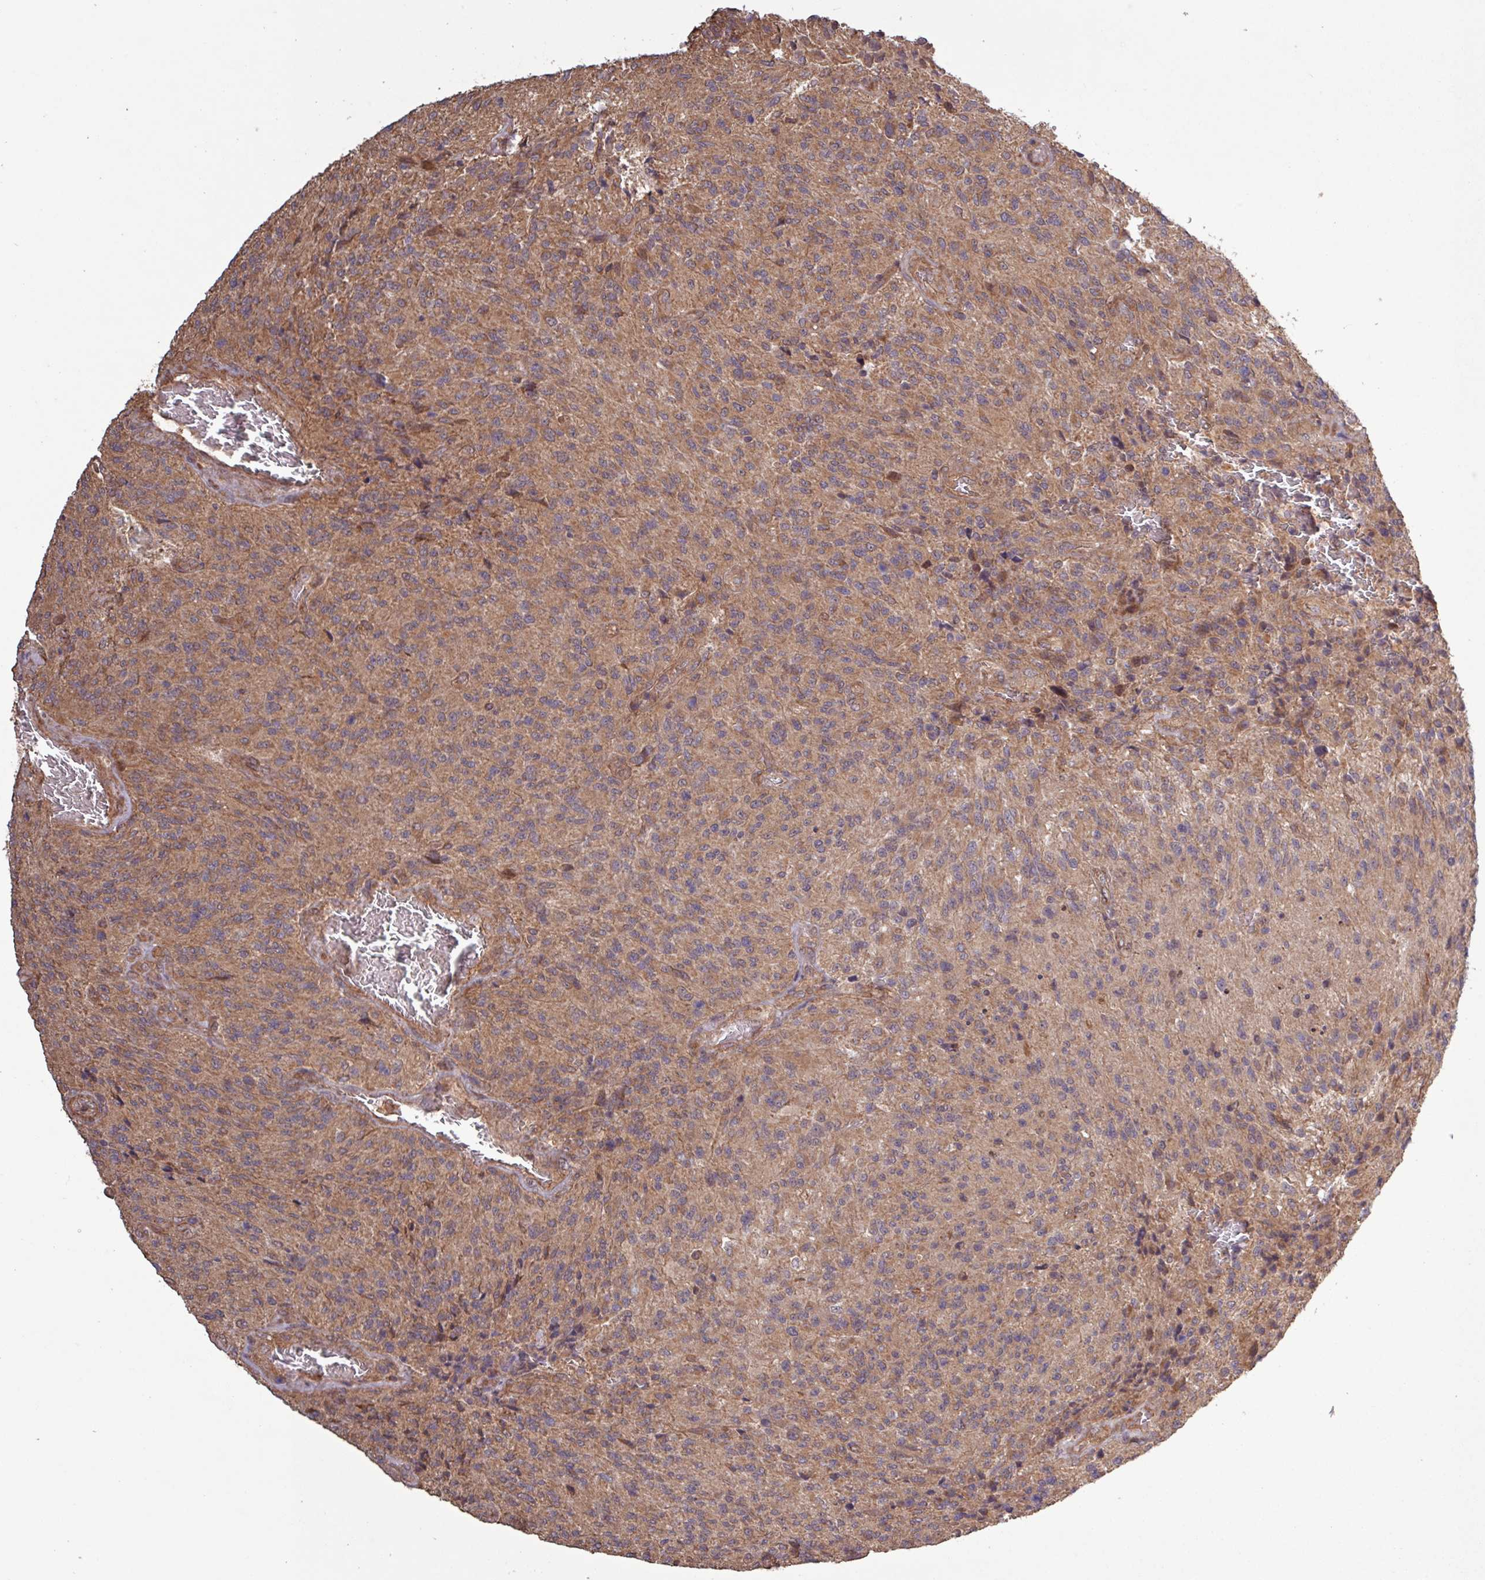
{"staining": {"intensity": "moderate", "quantity": ">75%", "location": "cytoplasmic/membranous"}, "tissue": "glioma", "cell_type": "Tumor cells", "image_type": "cancer", "snomed": [{"axis": "morphology", "description": "Normal tissue, NOS"}, {"axis": "morphology", "description": "Glioma, malignant, High grade"}, {"axis": "topography", "description": "Cerebral cortex"}], "caption": "Tumor cells demonstrate medium levels of moderate cytoplasmic/membranous expression in about >75% of cells in malignant high-grade glioma.", "gene": "TRABD2A", "patient": {"sex": "male", "age": 56}}